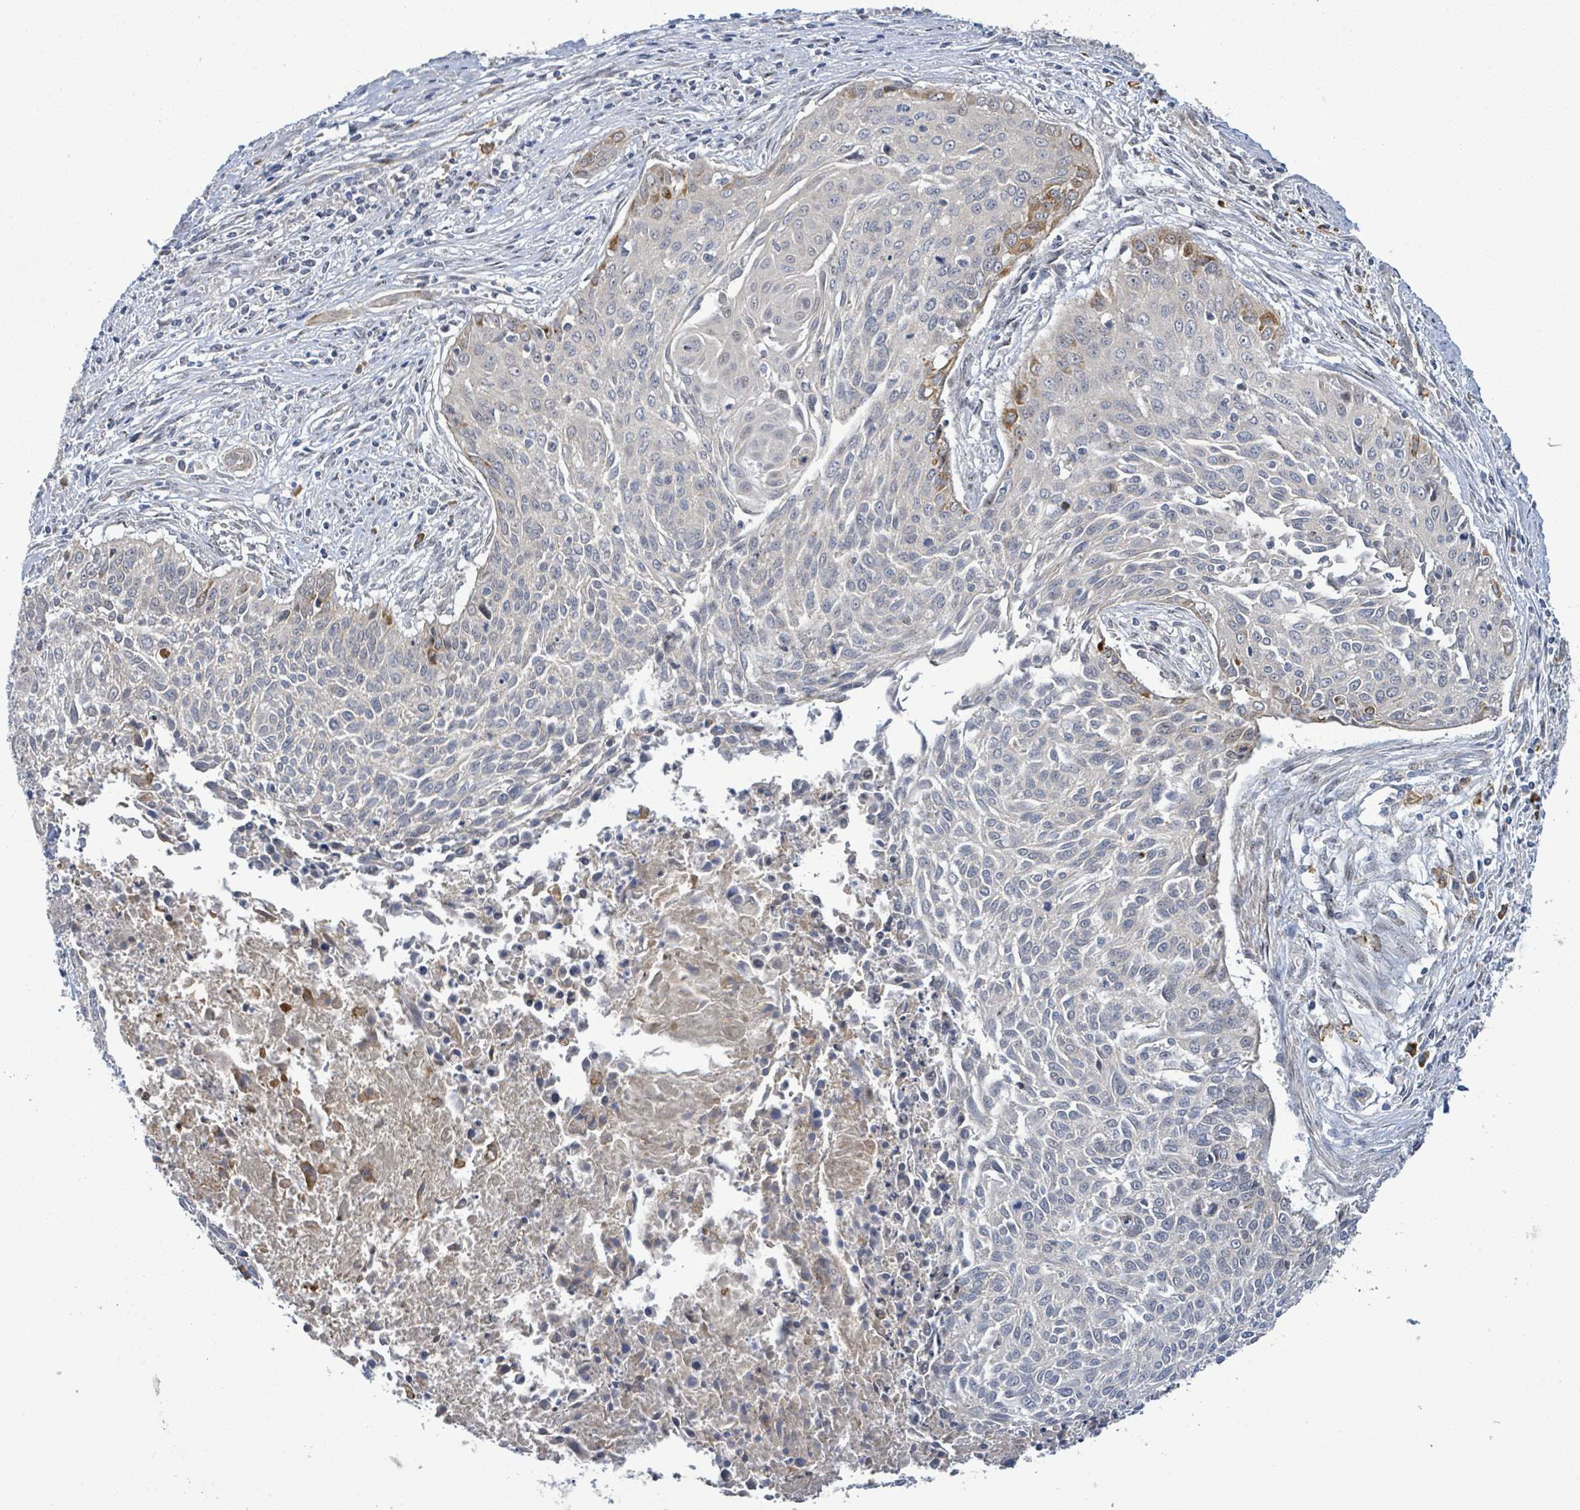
{"staining": {"intensity": "negative", "quantity": "none", "location": "none"}, "tissue": "cervical cancer", "cell_type": "Tumor cells", "image_type": "cancer", "snomed": [{"axis": "morphology", "description": "Squamous cell carcinoma, NOS"}, {"axis": "topography", "description": "Cervix"}], "caption": "High power microscopy image of an IHC image of squamous cell carcinoma (cervical), revealing no significant expression in tumor cells.", "gene": "SLIT3", "patient": {"sex": "female", "age": 55}}